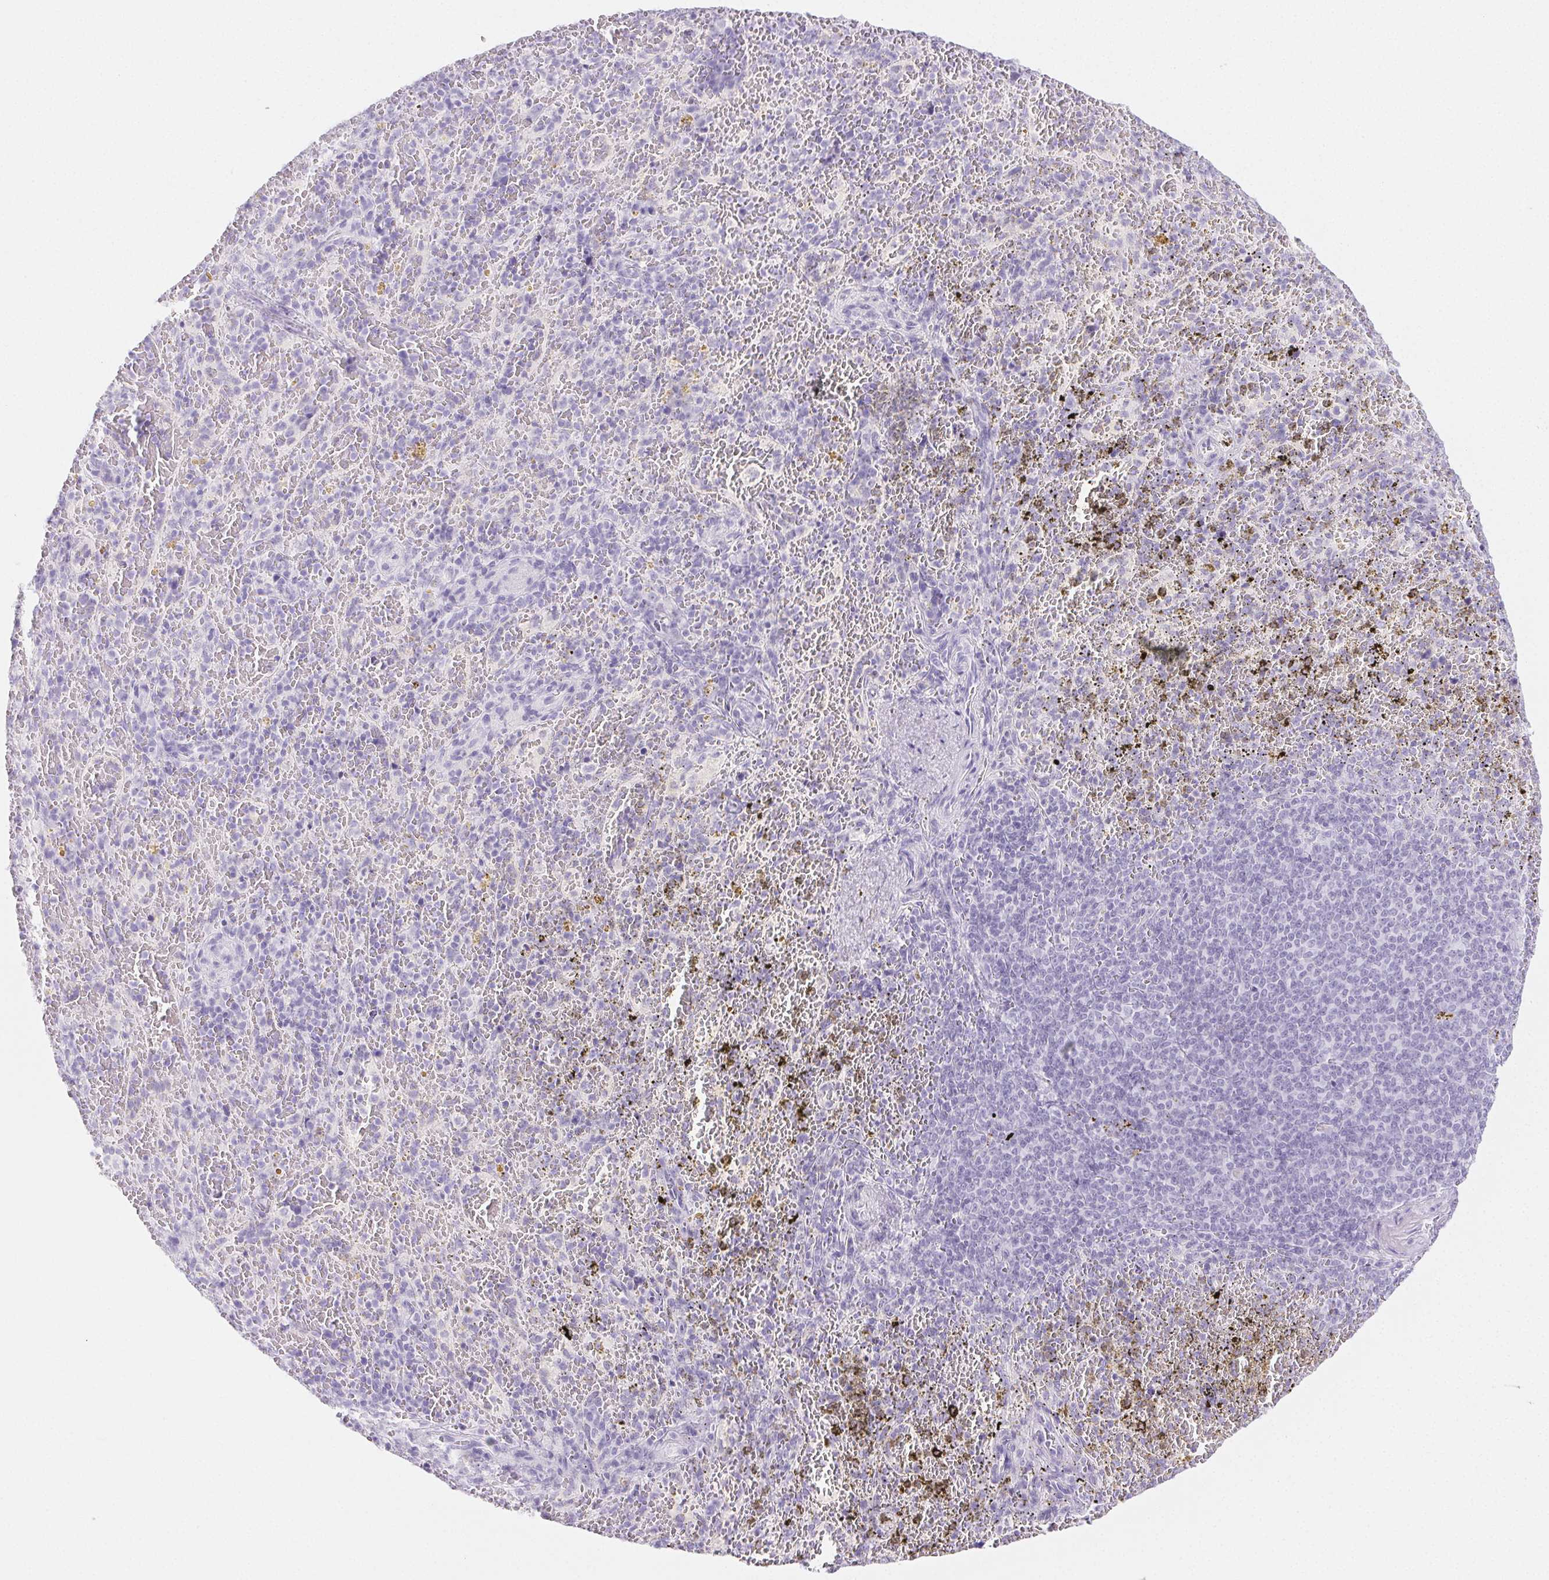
{"staining": {"intensity": "negative", "quantity": "none", "location": "none"}, "tissue": "spleen", "cell_type": "Cells in red pulp", "image_type": "normal", "snomed": [{"axis": "morphology", "description": "Normal tissue, NOS"}, {"axis": "topography", "description": "Spleen"}], "caption": "Immunohistochemistry of normal human spleen reveals no positivity in cells in red pulp. Nuclei are stained in blue.", "gene": "PI3", "patient": {"sex": "female", "age": 50}}